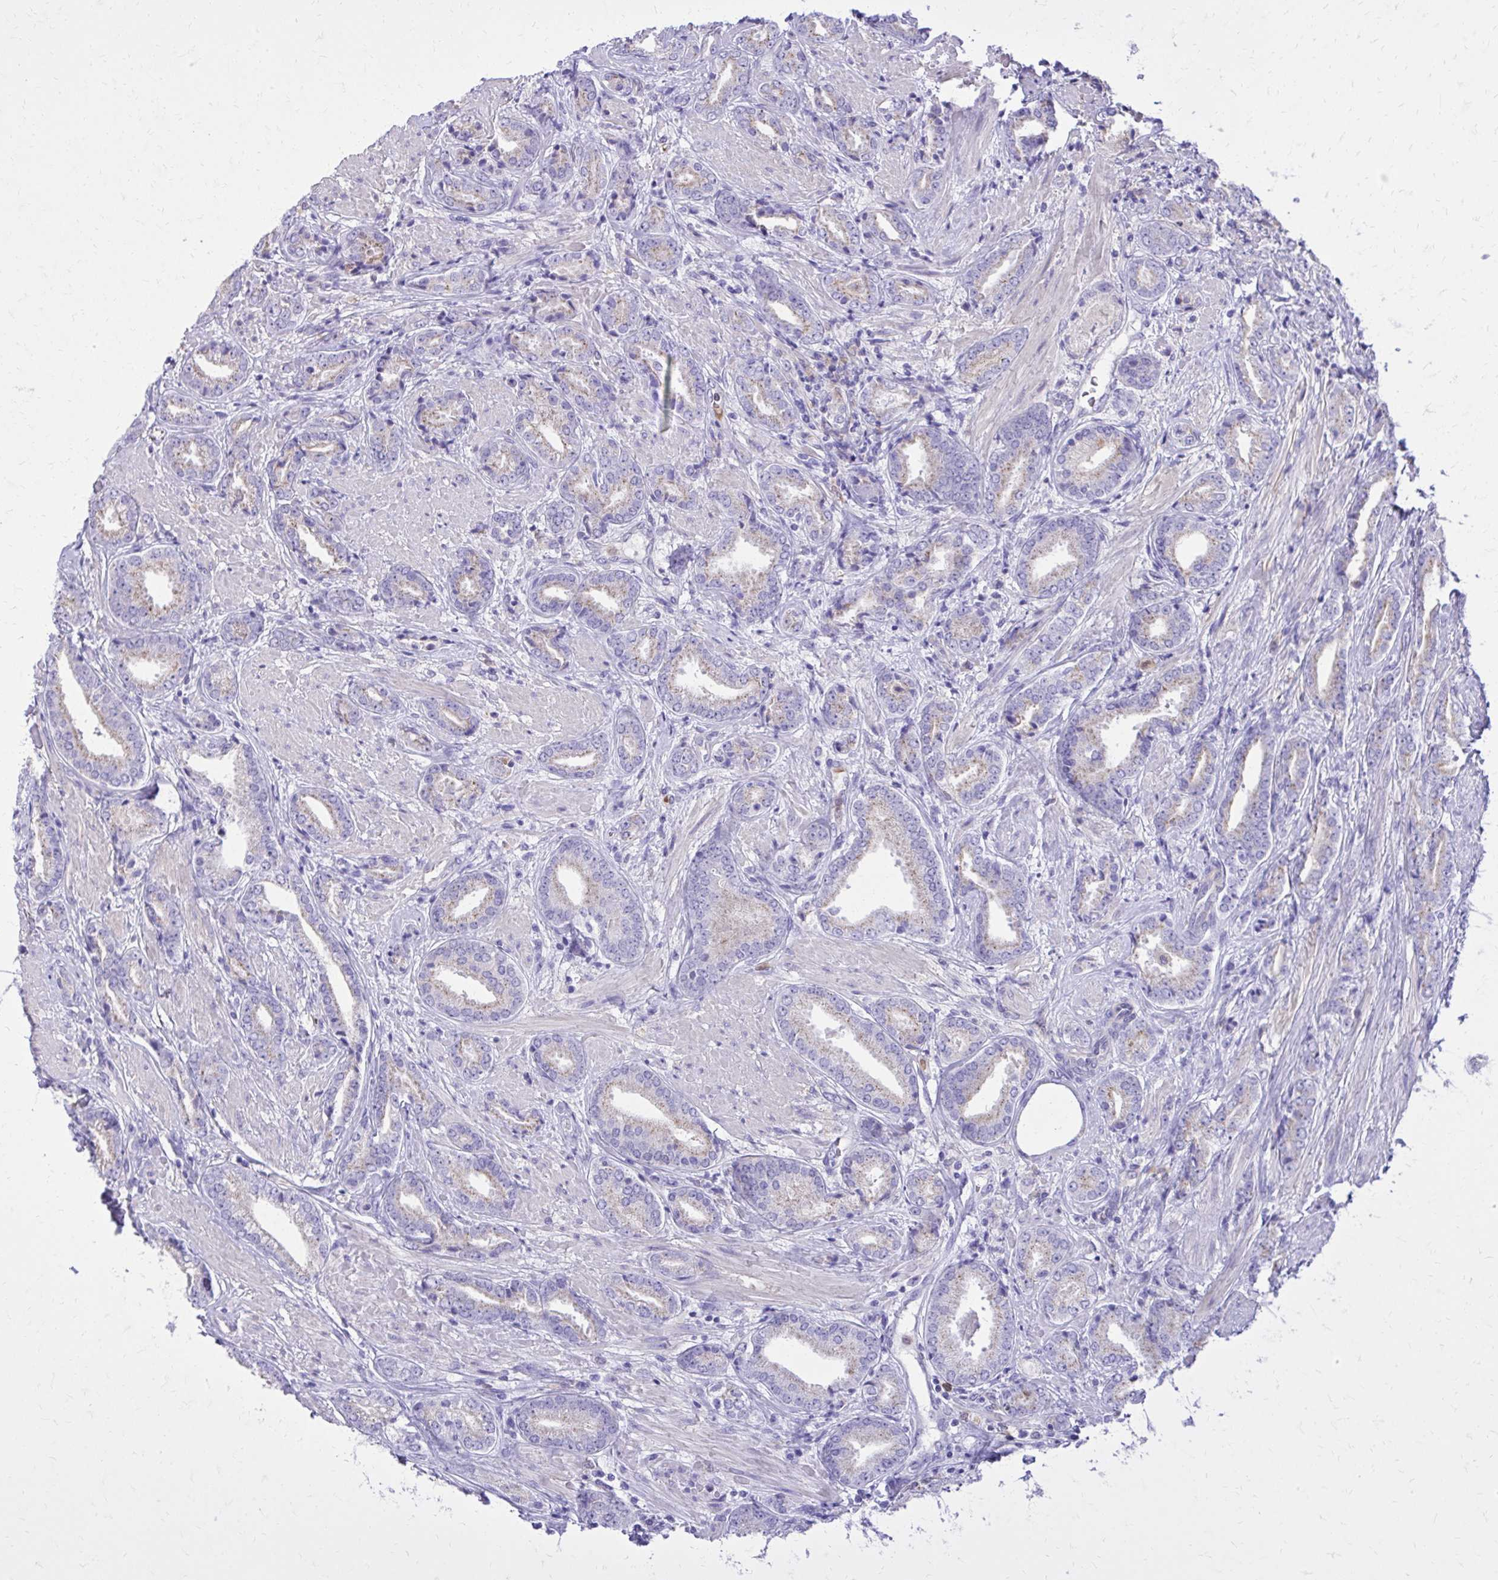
{"staining": {"intensity": "weak", "quantity": "<25%", "location": "cytoplasmic/membranous"}, "tissue": "prostate cancer", "cell_type": "Tumor cells", "image_type": "cancer", "snomed": [{"axis": "morphology", "description": "Adenocarcinoma, High grade"}, {"axis": "topography", "description": "Prostate"}], "caption": "The image exhibits no staining of tumor cells in prostate cancer (adenocarcinoma (high-grade)).", "gene": "CAT", "patient": {"sex": "male", "age": 56}}